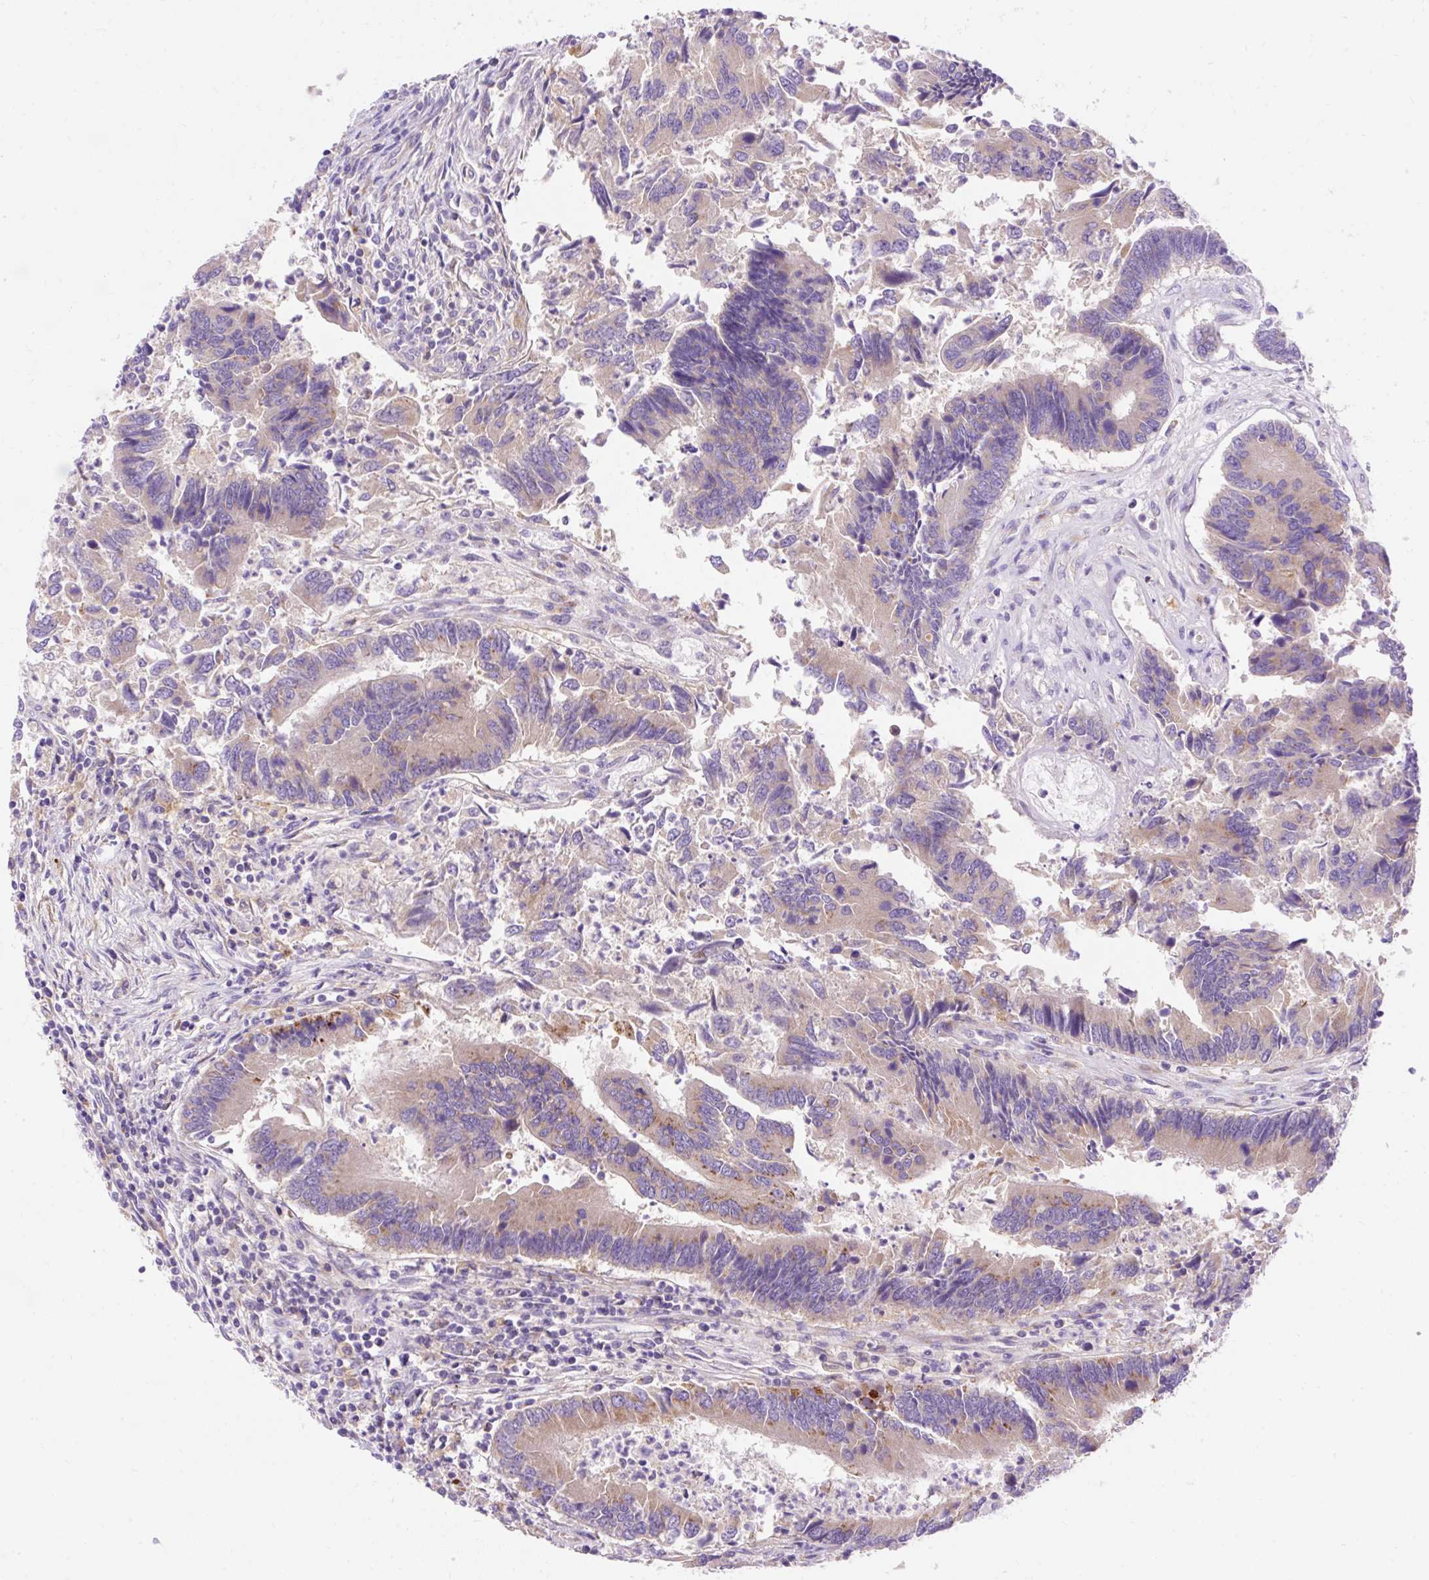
{"staining": {"intensity": "moderate", "quantity": "<25%", "location": "cytoplasmic/membranous"}, "tissue": "colorectal cancer", "cell_type": "Tumor cells", "image_type": "cancer", "snomed": [{"axis": "morphology", "description": "Adenocarcinoma, NOS"}, {"axis": "topography", "description": "Colon"}], "caption": "Immunohistochemistry (IHC) (DAB (3,3'-diaminobenzidine)) staining of colorectal adenocarcinoma demonstrates moderate cytoplasmic/membranous protein staining in about <25% of tumor cells.", "gene": "OR4K15", "patient": {"sex": "female", "age": 67}}